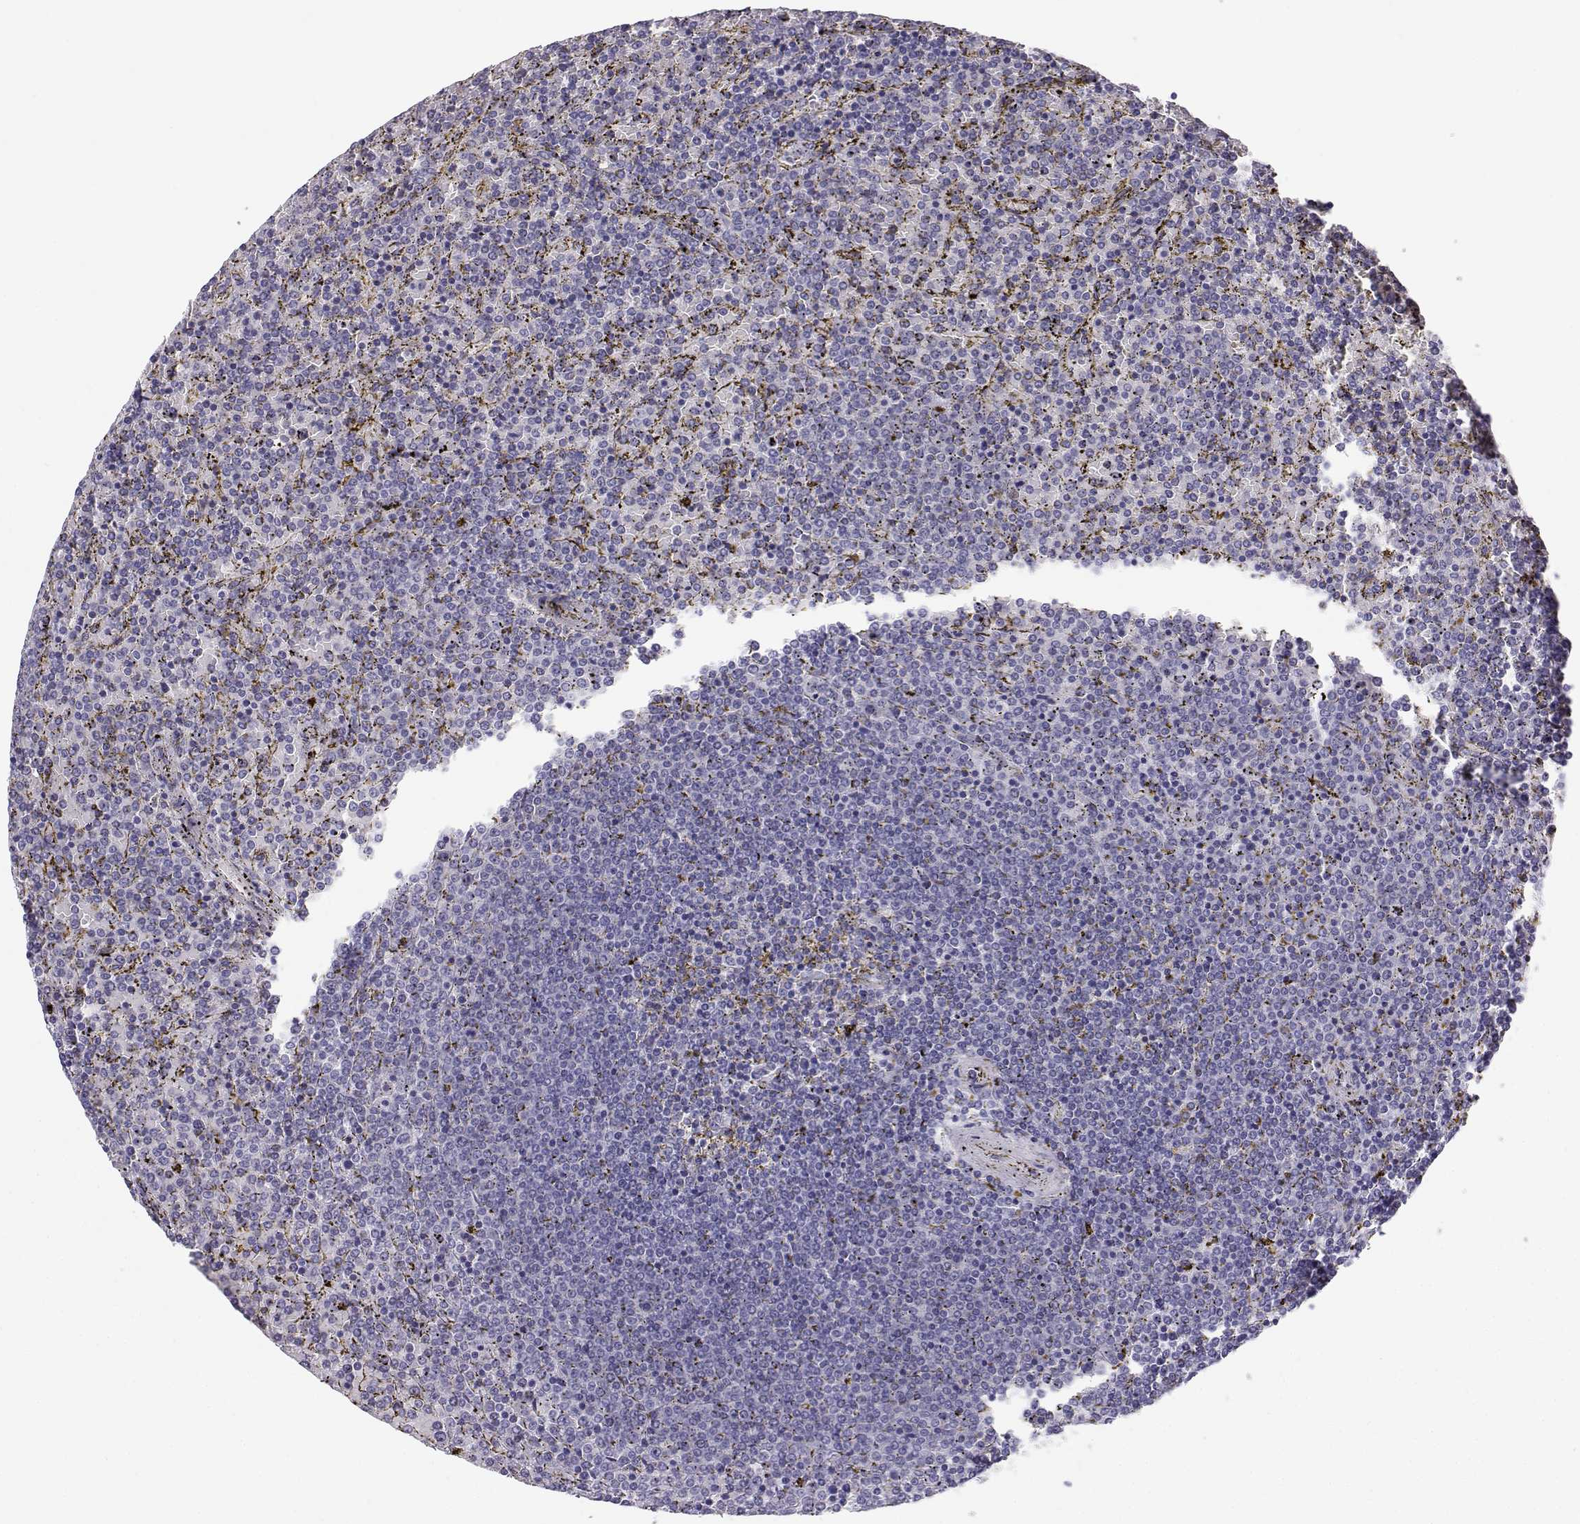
{"staining": {"intensity": "negative", "quantity": "none", "location": "none"}, "tissue": "lymphoma", "cell_type": "Tumor cells", "image_type": "cancer", "snomed": [{"axis": "morphology", "description": "Malignant lymphoma, non-Hodgkin's type, Low grade"}, {"axis": "topography", "description": "Spleen"}], "caption": "This is a photomicrograph of immunohistochemistry staining of malignant lymphoma, non-Hodgkin's type (low-grade), which shows no expression in tumor cells. (DAB immunohistochemistry (IHC), high magnification).", "gene": "ENDOU", "patient": {"sex": "female", "age": 77}}